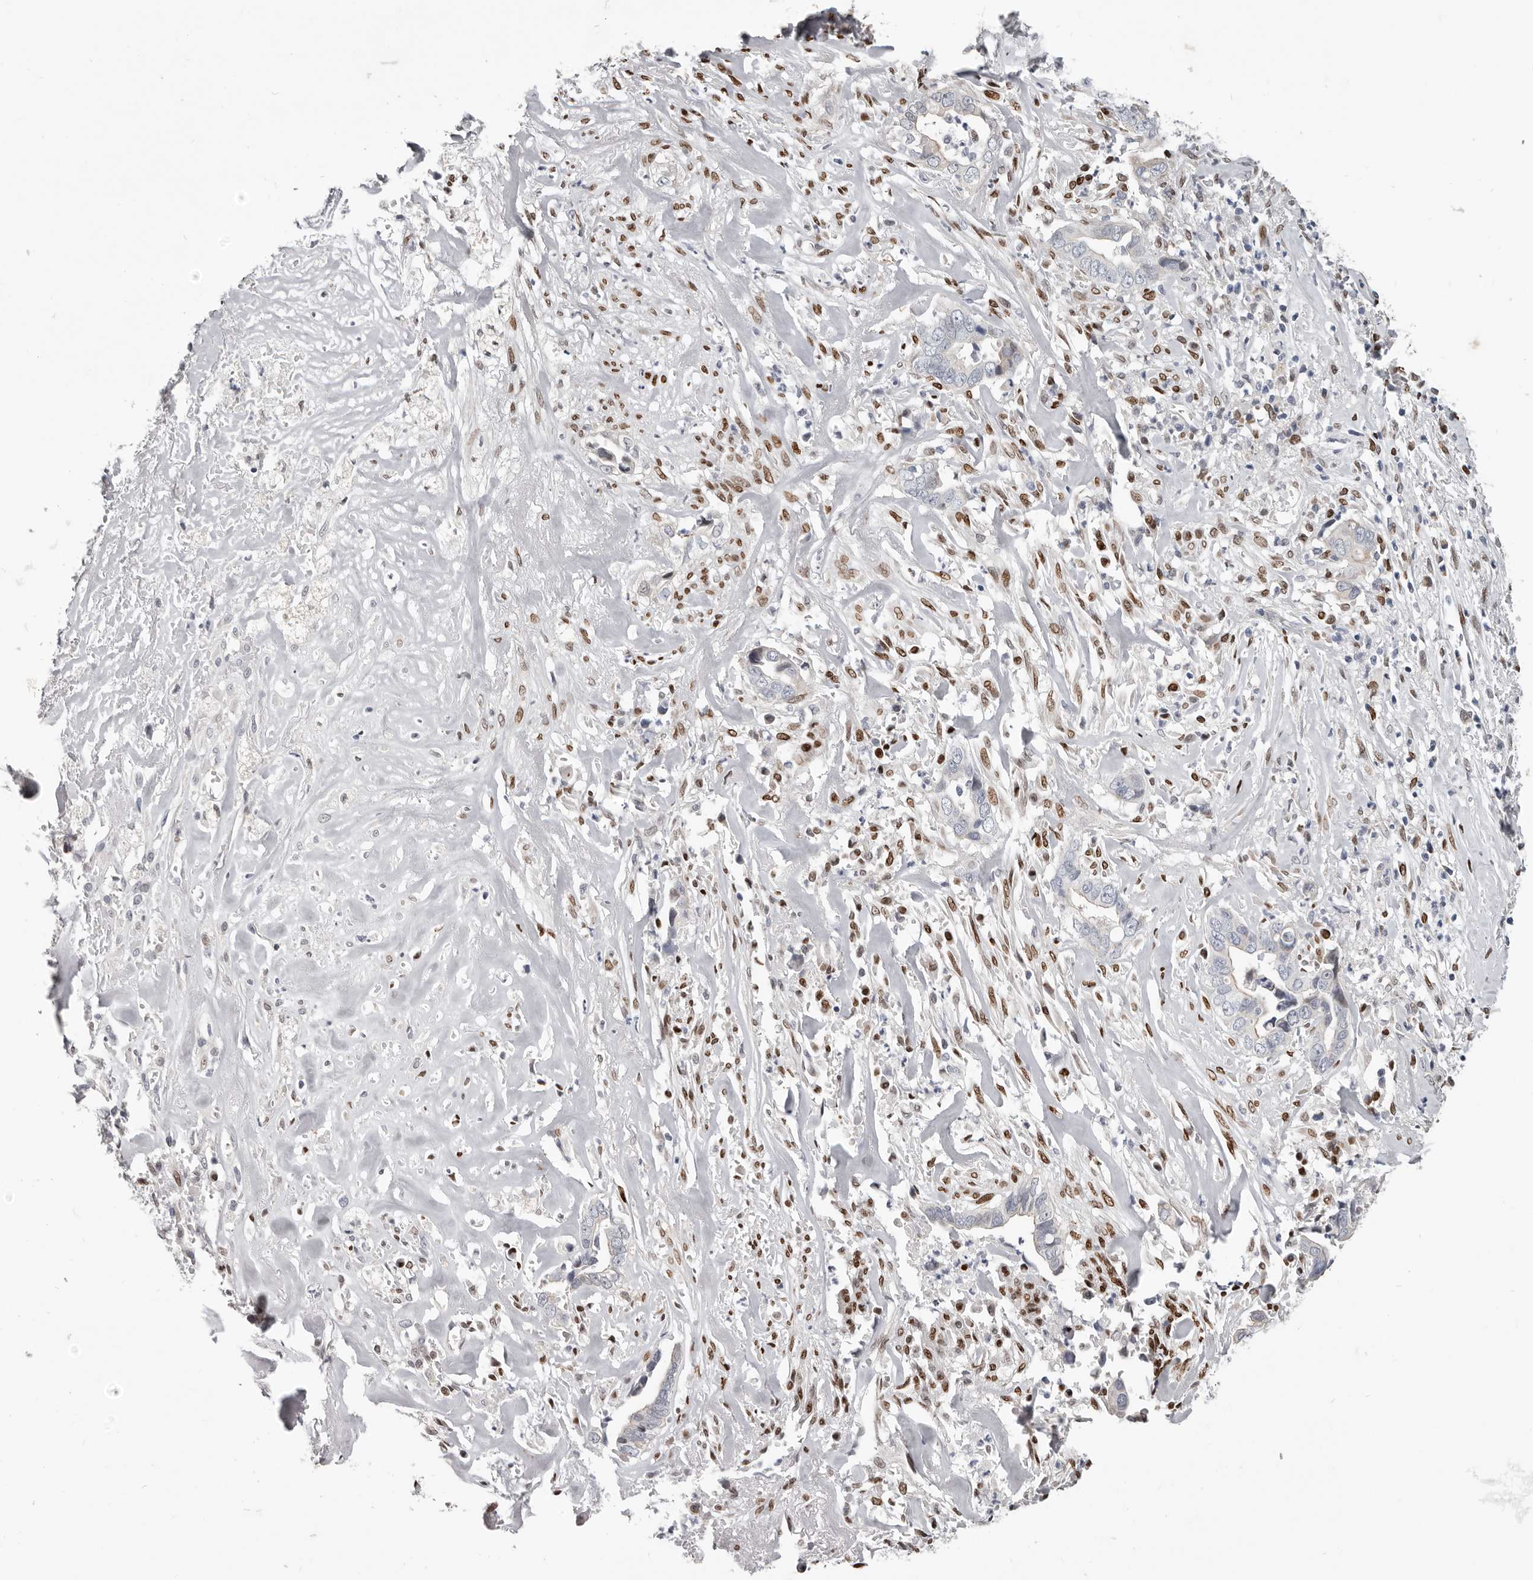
{"staining": {"intensity": "negative", "quantity": "none", "location": "none"}, "tissue": "liver cancer", "cell_type": "Tumor cells", "image_type": "cancer", "snomed": [{"axis": "morphology", "description": "Cholangiocarcinoma"}, {"axis": "topography", "description": "Liver"}], "caption": "An immunohistochemistry image of liver cancer is shown. There is no staining in tumor cells of liver cancer. (Stains: DAB (3,3'-diaminobenzidine) immunohistochemistry with hematoxylin counter stain, Microscopy: brightfield microscopy at high magnification).", "gene": "SRP19", "patient": {"sex": "female", "age": 79}}